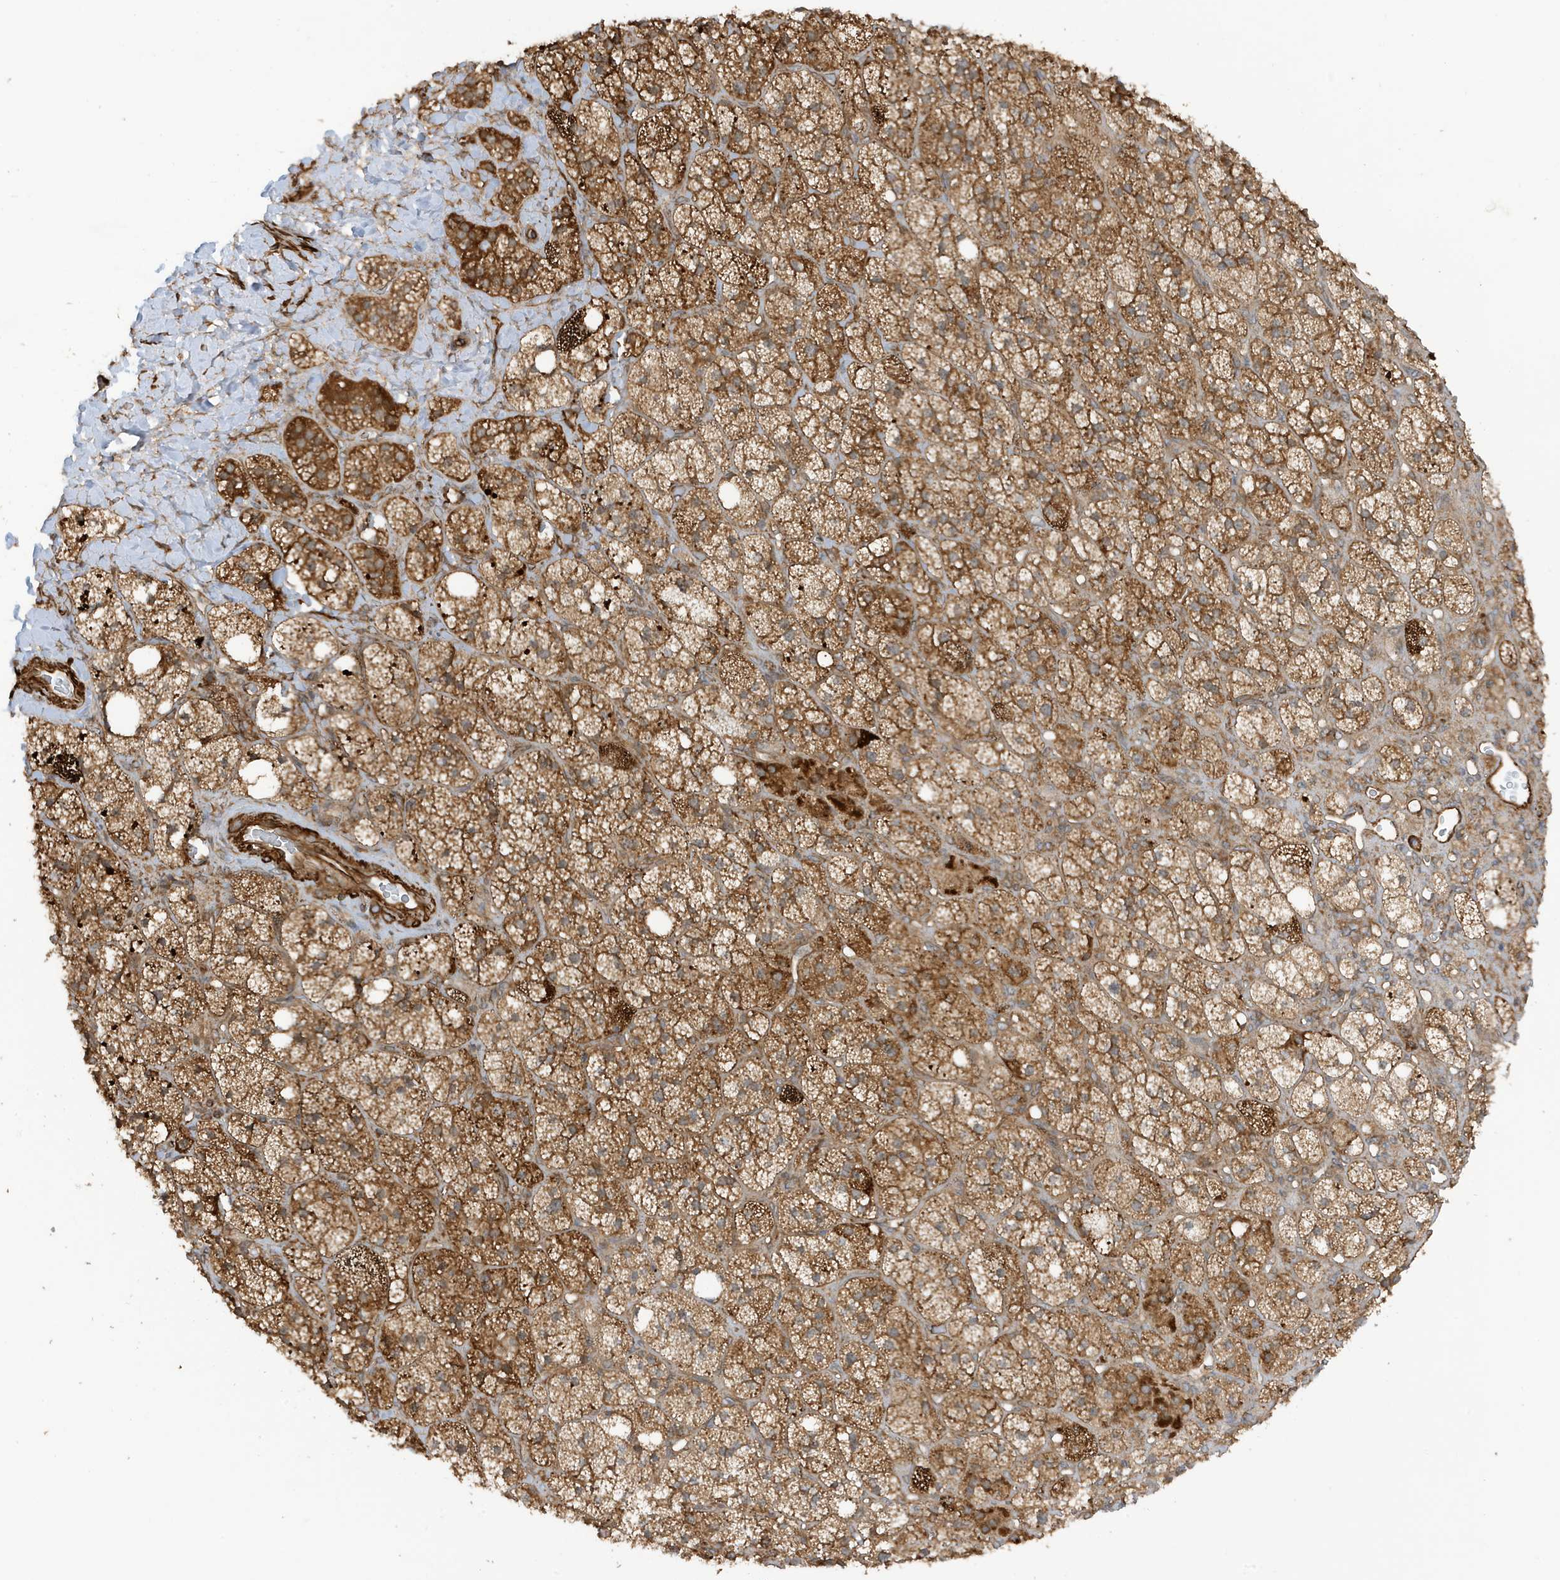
{"staining": {"intensity": "moderate", "quantity": ">75%", "location": "cytoplasmic/membranous"}, "tissue": "adrenal gland", "cell_type": "Glandular cells", "image_type": "normal", "snomed": [{"axis": "morphology", "description": "Normal tissue, NOS"}, {"axis": "topography", "description": "Adrenal gland"}], "caption": "Moderate cytoplasmic/membranous positivity is seen in about >75% of glandular cells in unremarkable adrenal gland.", "gene": "CDC42EP3", "patient": {"sex": "male", "age": 61}}